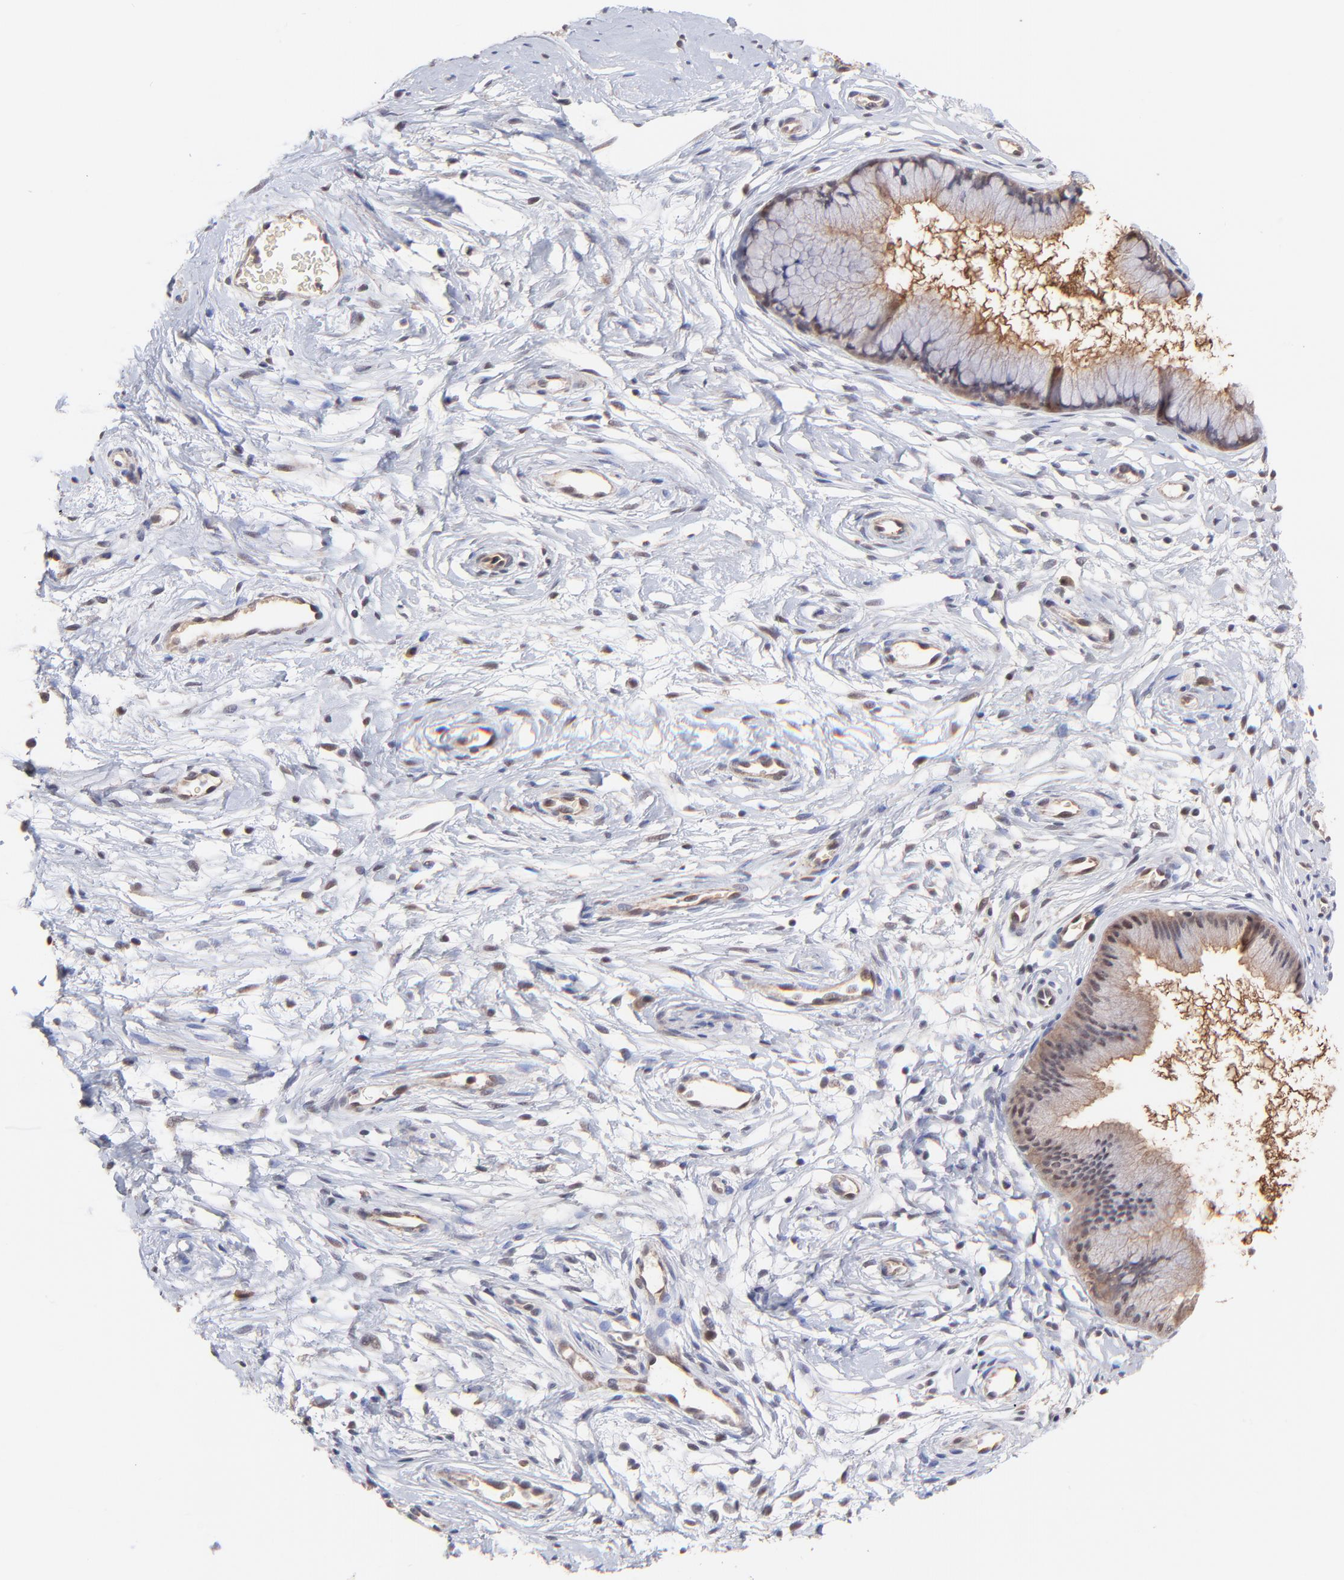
{"staining": {"intensity": "weak", "quantity": ">75%", "location": "cytoplasmic/membranous"}, "tissue": "cervix", "cell_type": "Glandular cells", "image_type": "normal", "snomed": [{"axis": "morphology", "description": "Normal tissue, NOS"}, {"axis": "topography", "description": "Cervix"}], "caption": "Immunohistochemical staining of unremarkable cervix demonstrates >75% levels of weak cytoplasmic/membranous protein expression in about >75% of glandular cells.", "gene": "PSMA6", "patient": {"sex": "female", "age": 39}}